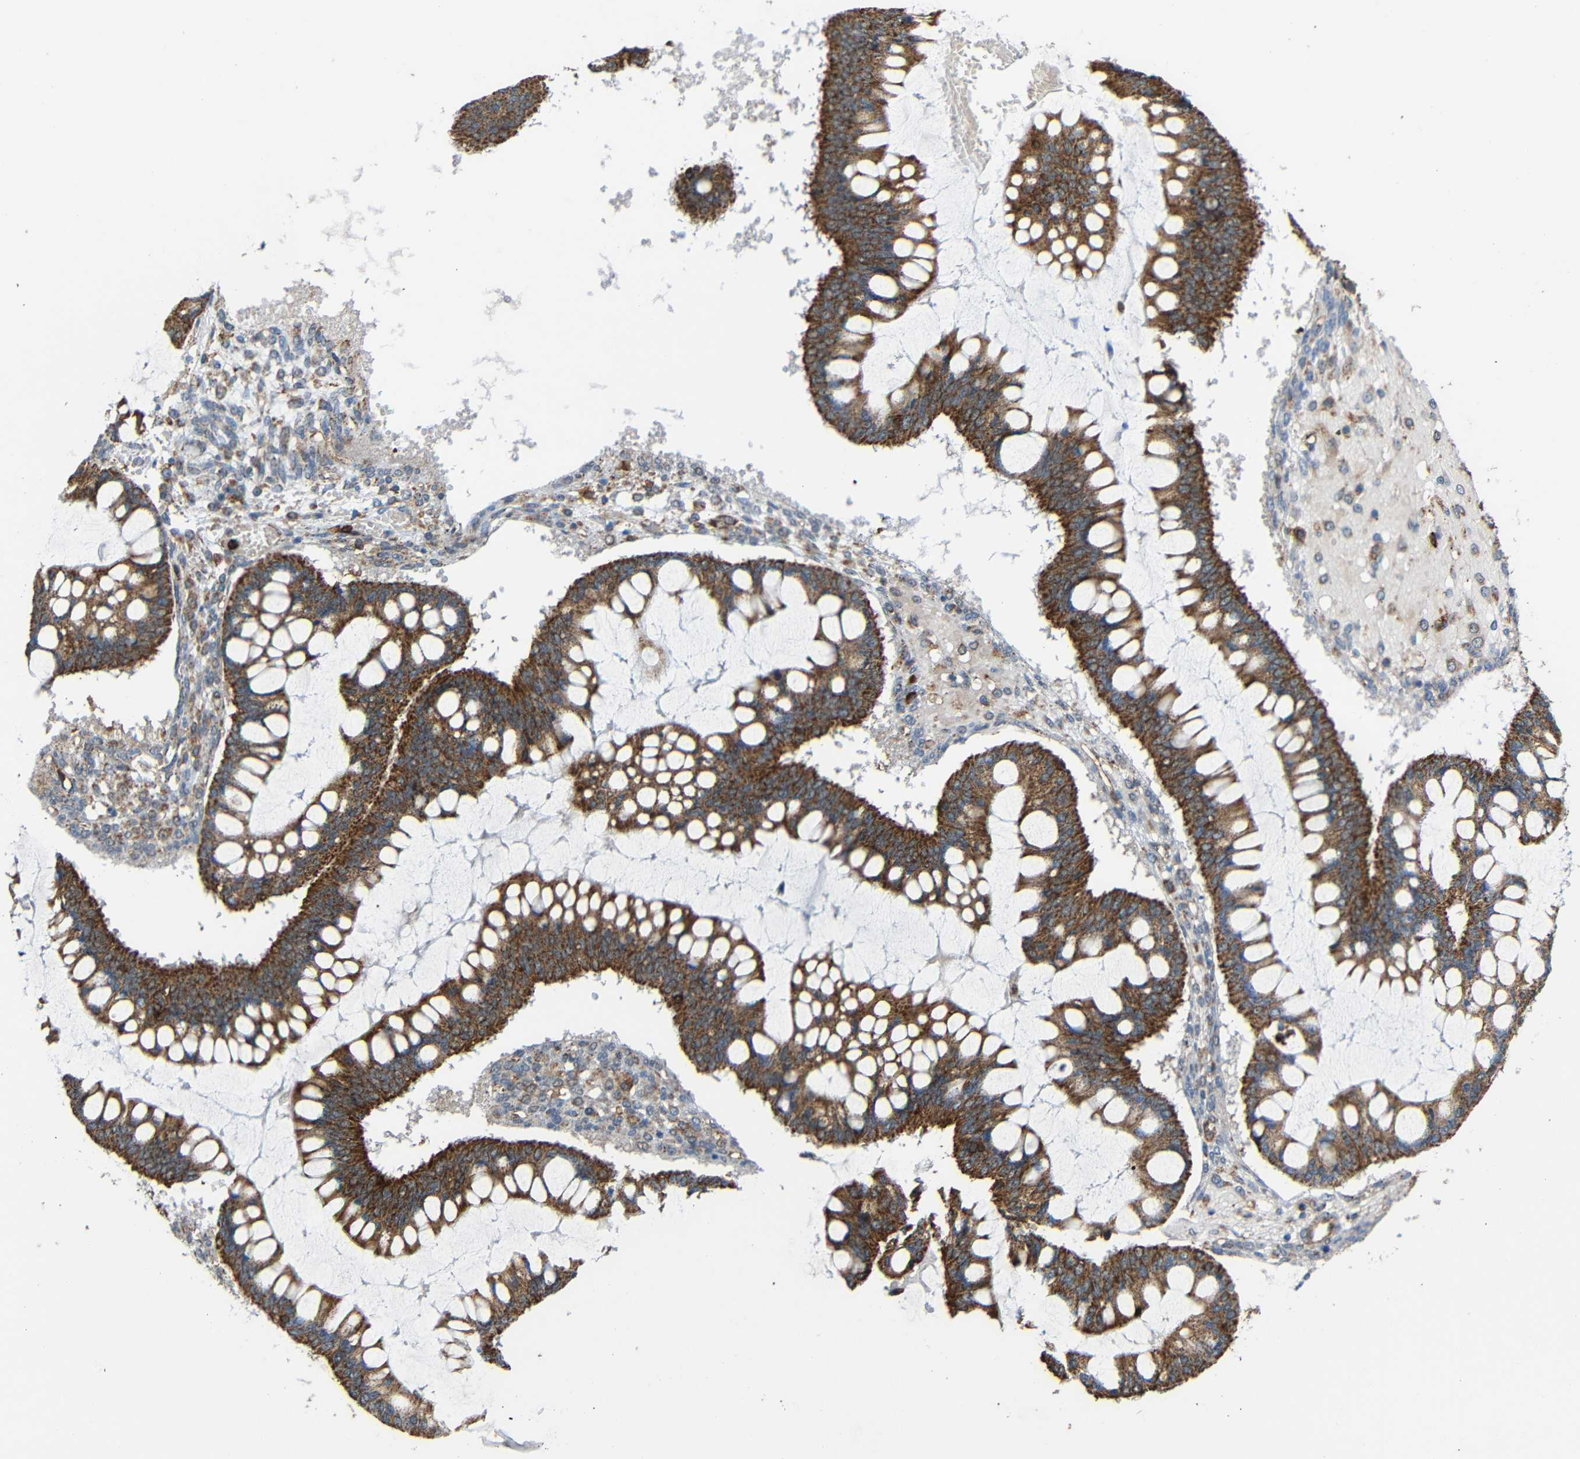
{"staining": {"intensity": "moderate", "quantity": ">75%", "location": "cytoplasmic/membranous"}, "tissue": "ovarian cancer", "cell_type": "Tumor cells", "image_type": "cancer", "snomed": [{"axis": "morphology", "description": "Cystadenocarcinoma, mucinous, NOS"}, {"axis": "topography", "description": "Ovary"}], "caption": "A brown stain shows moderate cytoplasmic/membranous staining of a protein in ovarian cancer tumor cells.", "gene": "C1GALT1", "patient": {"sex": "female", "age": 73}}